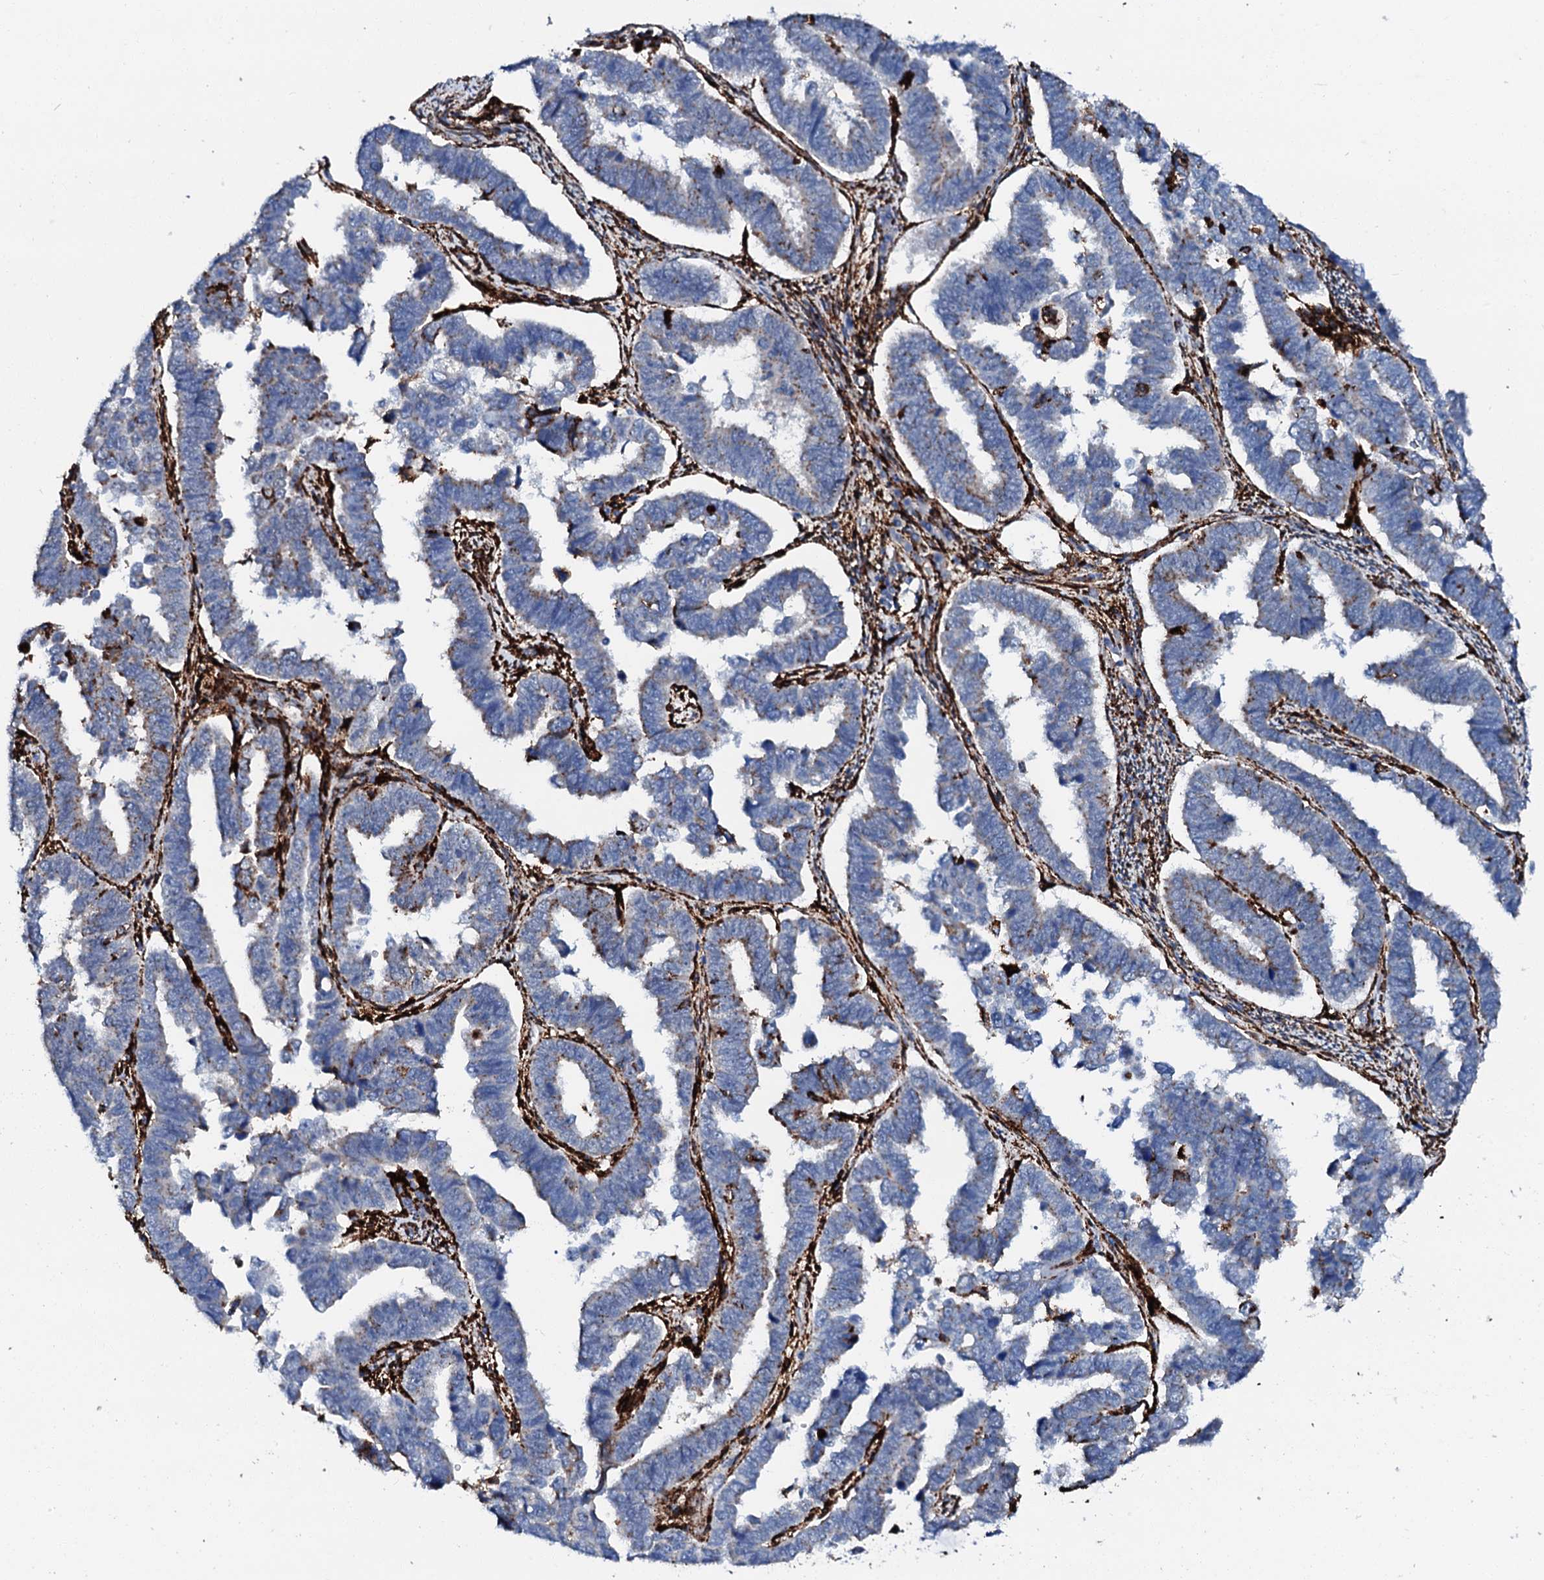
{"staining": {"intensity": "moderate", "quantity": "25%-75%", "location": "cytoplasmic/membranous"}, "tissue": "endometrial cancer", "cell_type": "Tumor cells", "image_type": "cancer", "snomed": [{"axis": "morphology", "description": "Adenocarcinoma, NOS"}, {"axis": "topography", "description": "Endometrium"}], "caption": "Tumor cells reveal medium levels of moderate cytoplasmic/membranous expression in about 25%-75% of cells in human endometrial adenocarcinoma.", "gene": "MED13L", "patient": {"sex": "female", "age": 75}}